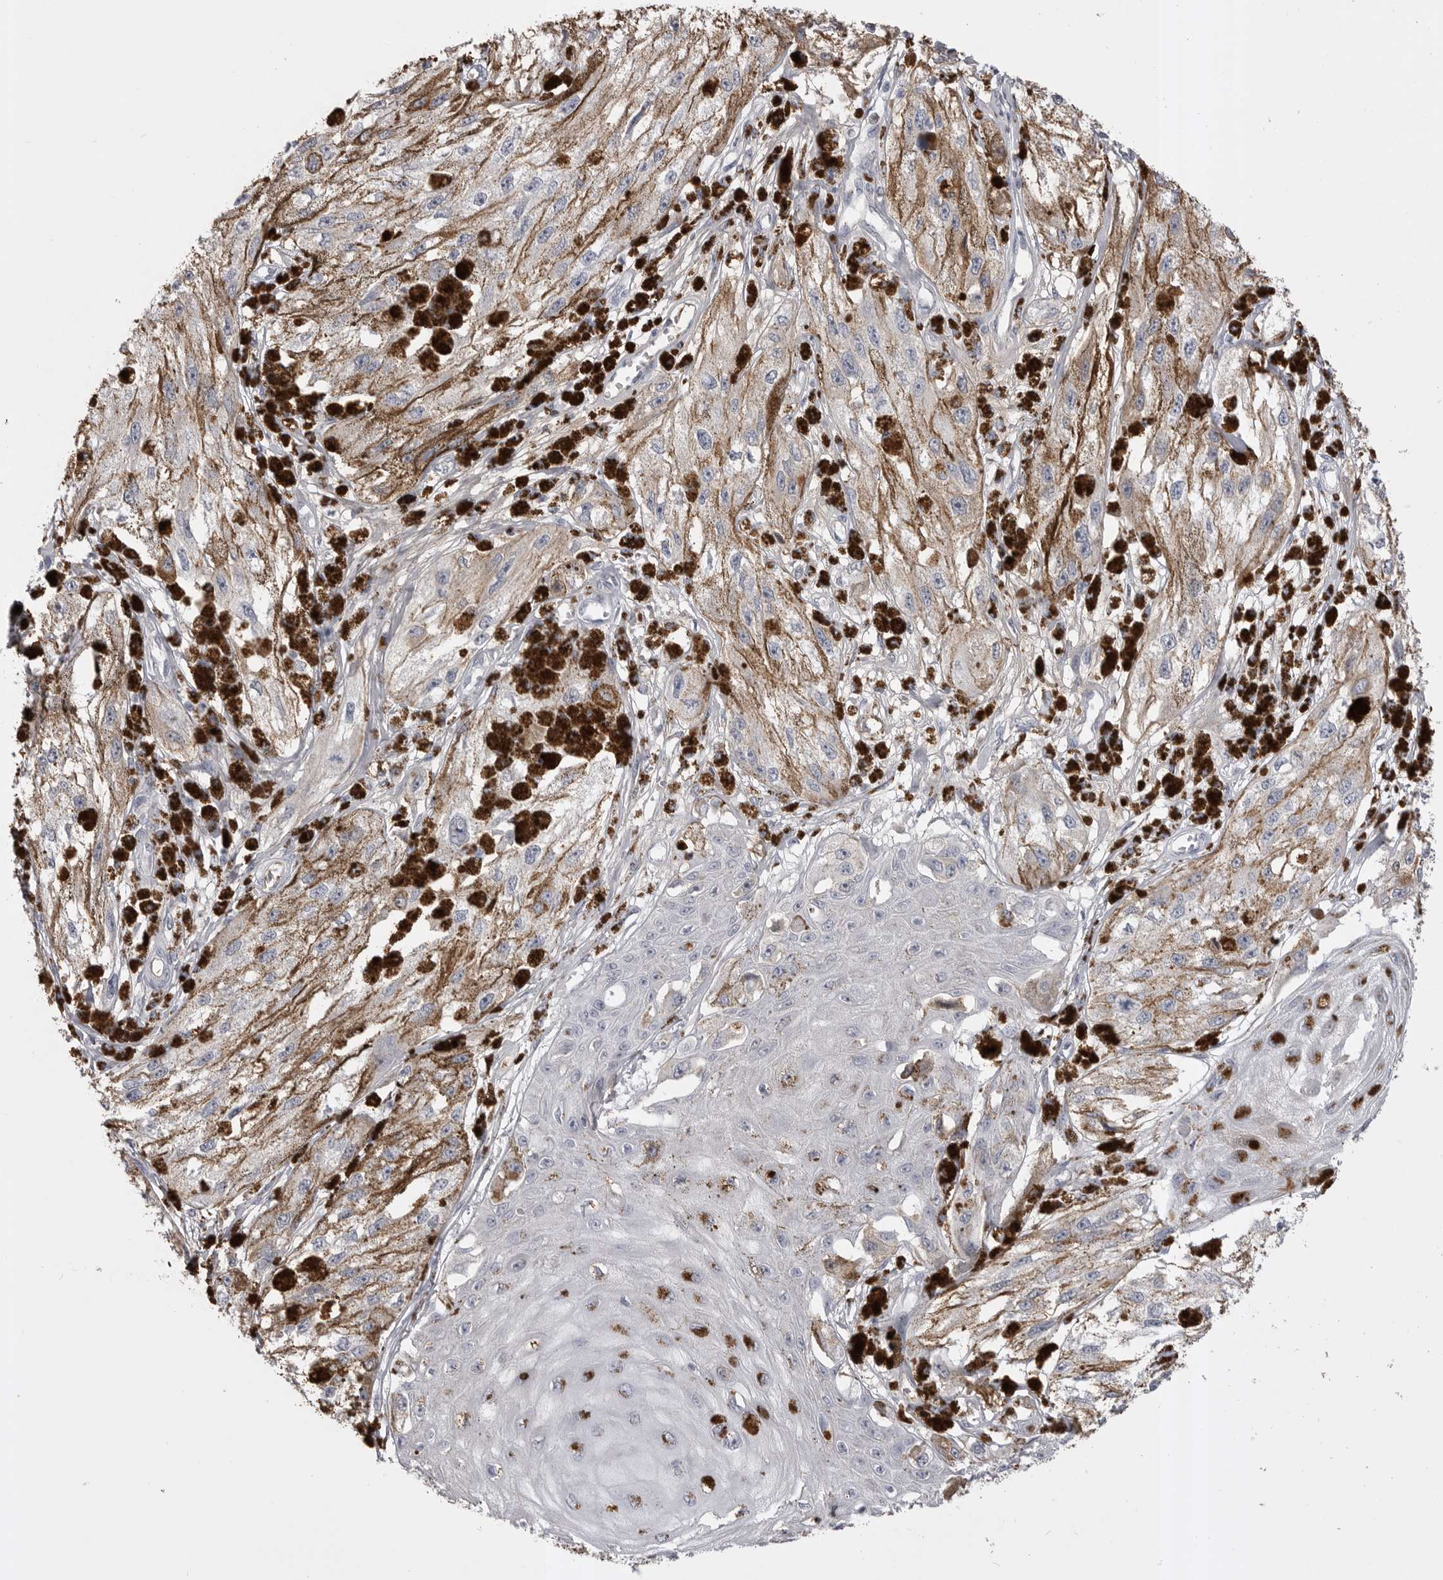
{"staining": {"intensity": "negative", "quantity": "none", "location": "none"}, "tissue": "melanoma", "cell_type": "Tumor cells", "image_type": "cancer", "snomed": [{"axis": "morphology", "description": "Malignant melanoma, NOS"}, {"axis": "topography", "description": "Skin"}], "caption": "A micrograph of human malignant melanoma is negative for staining in tumor cells.", "gene": "AHSG", "patient": {"sex": "male", "age": 88}}